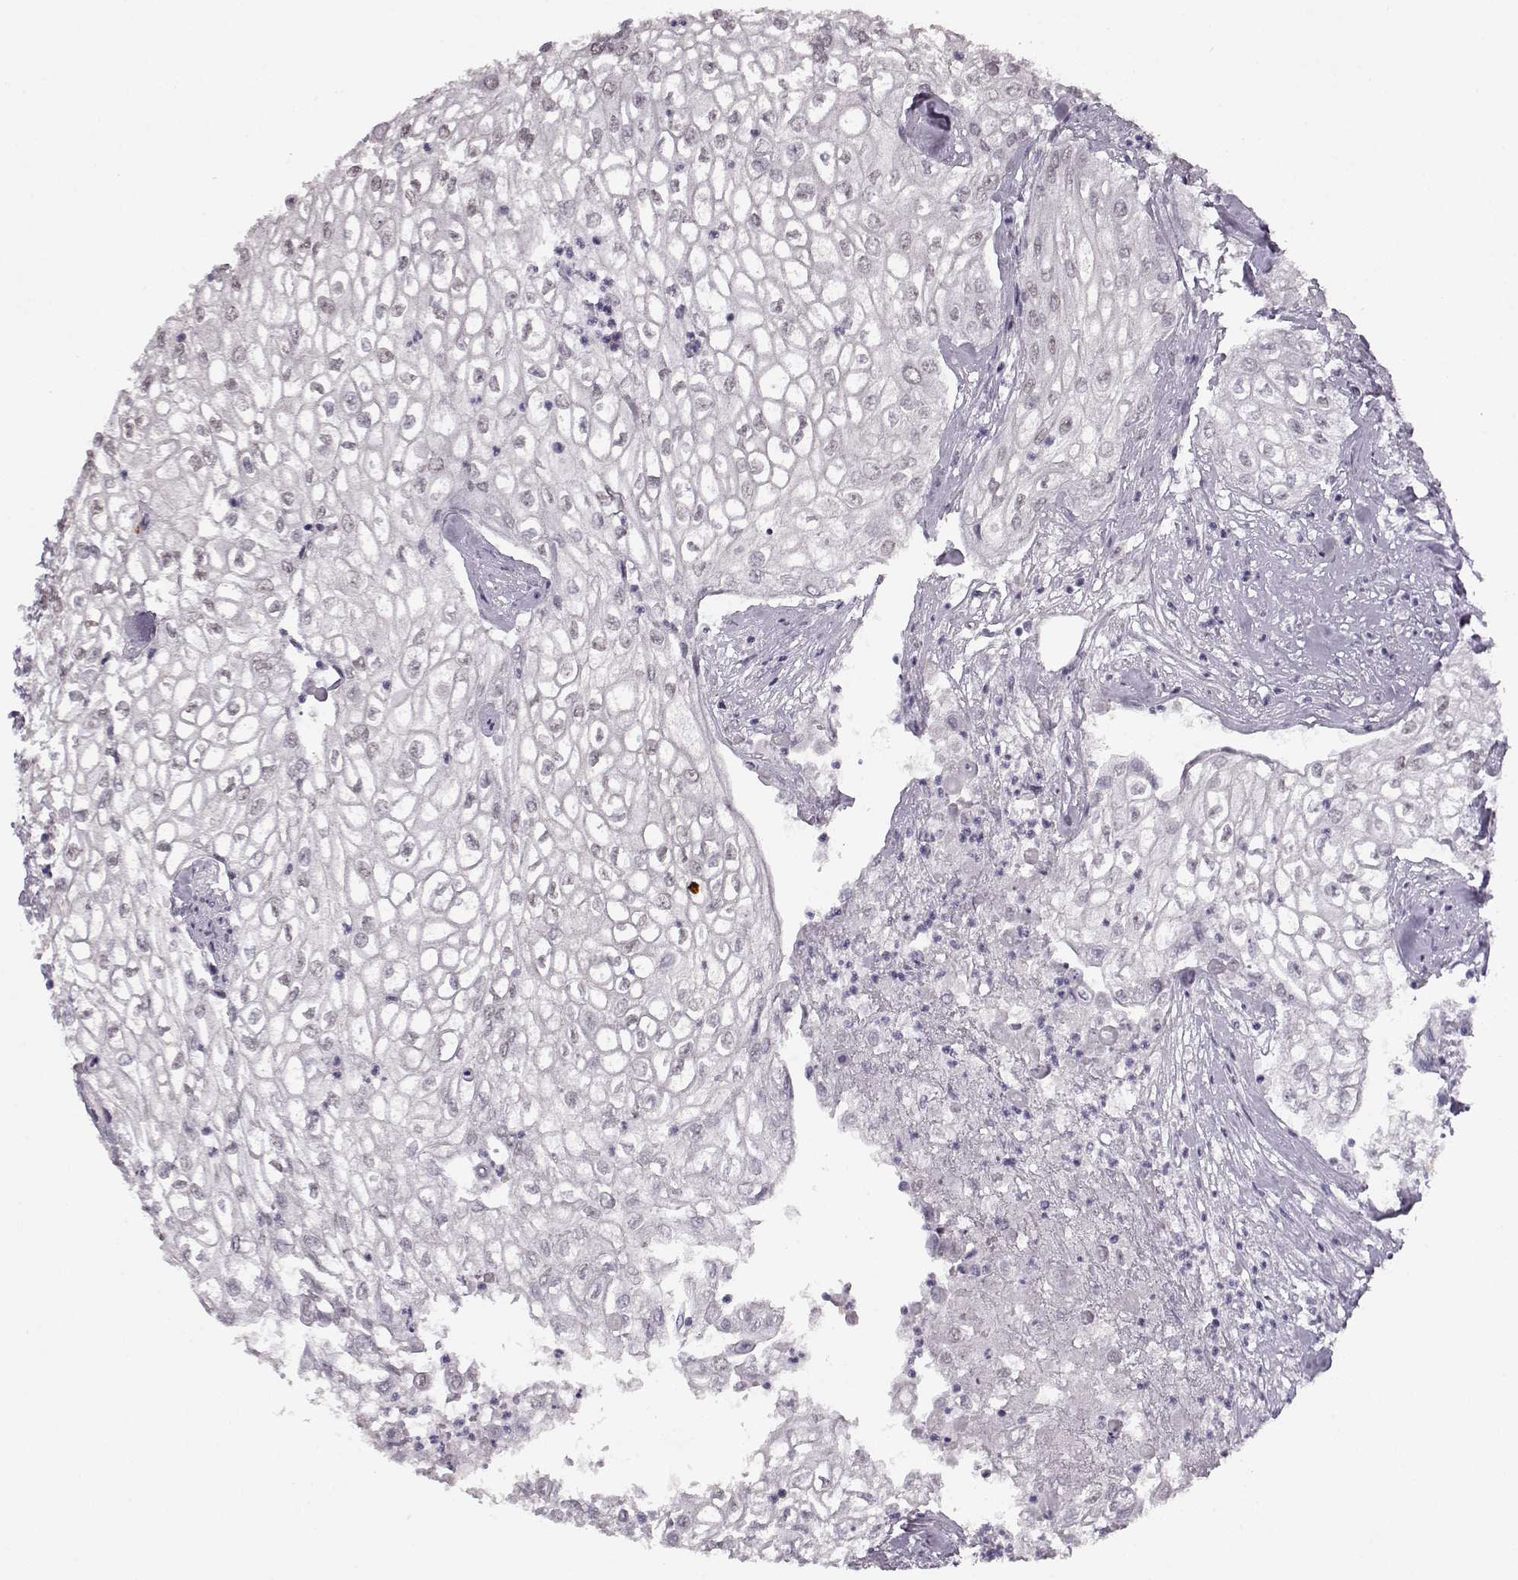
{"staining": {"intensity": "weak", "quantity": "25%-75%", "location": "nuclear"}, "tissue": "urothelial cancer", "cell_type": "Tumor cells", "image_type": "cancer", "snomed": [{"axis": "morphology", "description": "Urothelial carcinoma, High grade"}, {"axis": "topography", "description": "Urinary bladder"}], "caption": "Approximately 25%-75% of tumor cells in human high-grade urothelial carcinoma exhibit weak nuclear protein staining as visualized by brown immunohistochemical staining.", "gene": "RP1L1", "patient": {"sex": "male", "age": 62}}